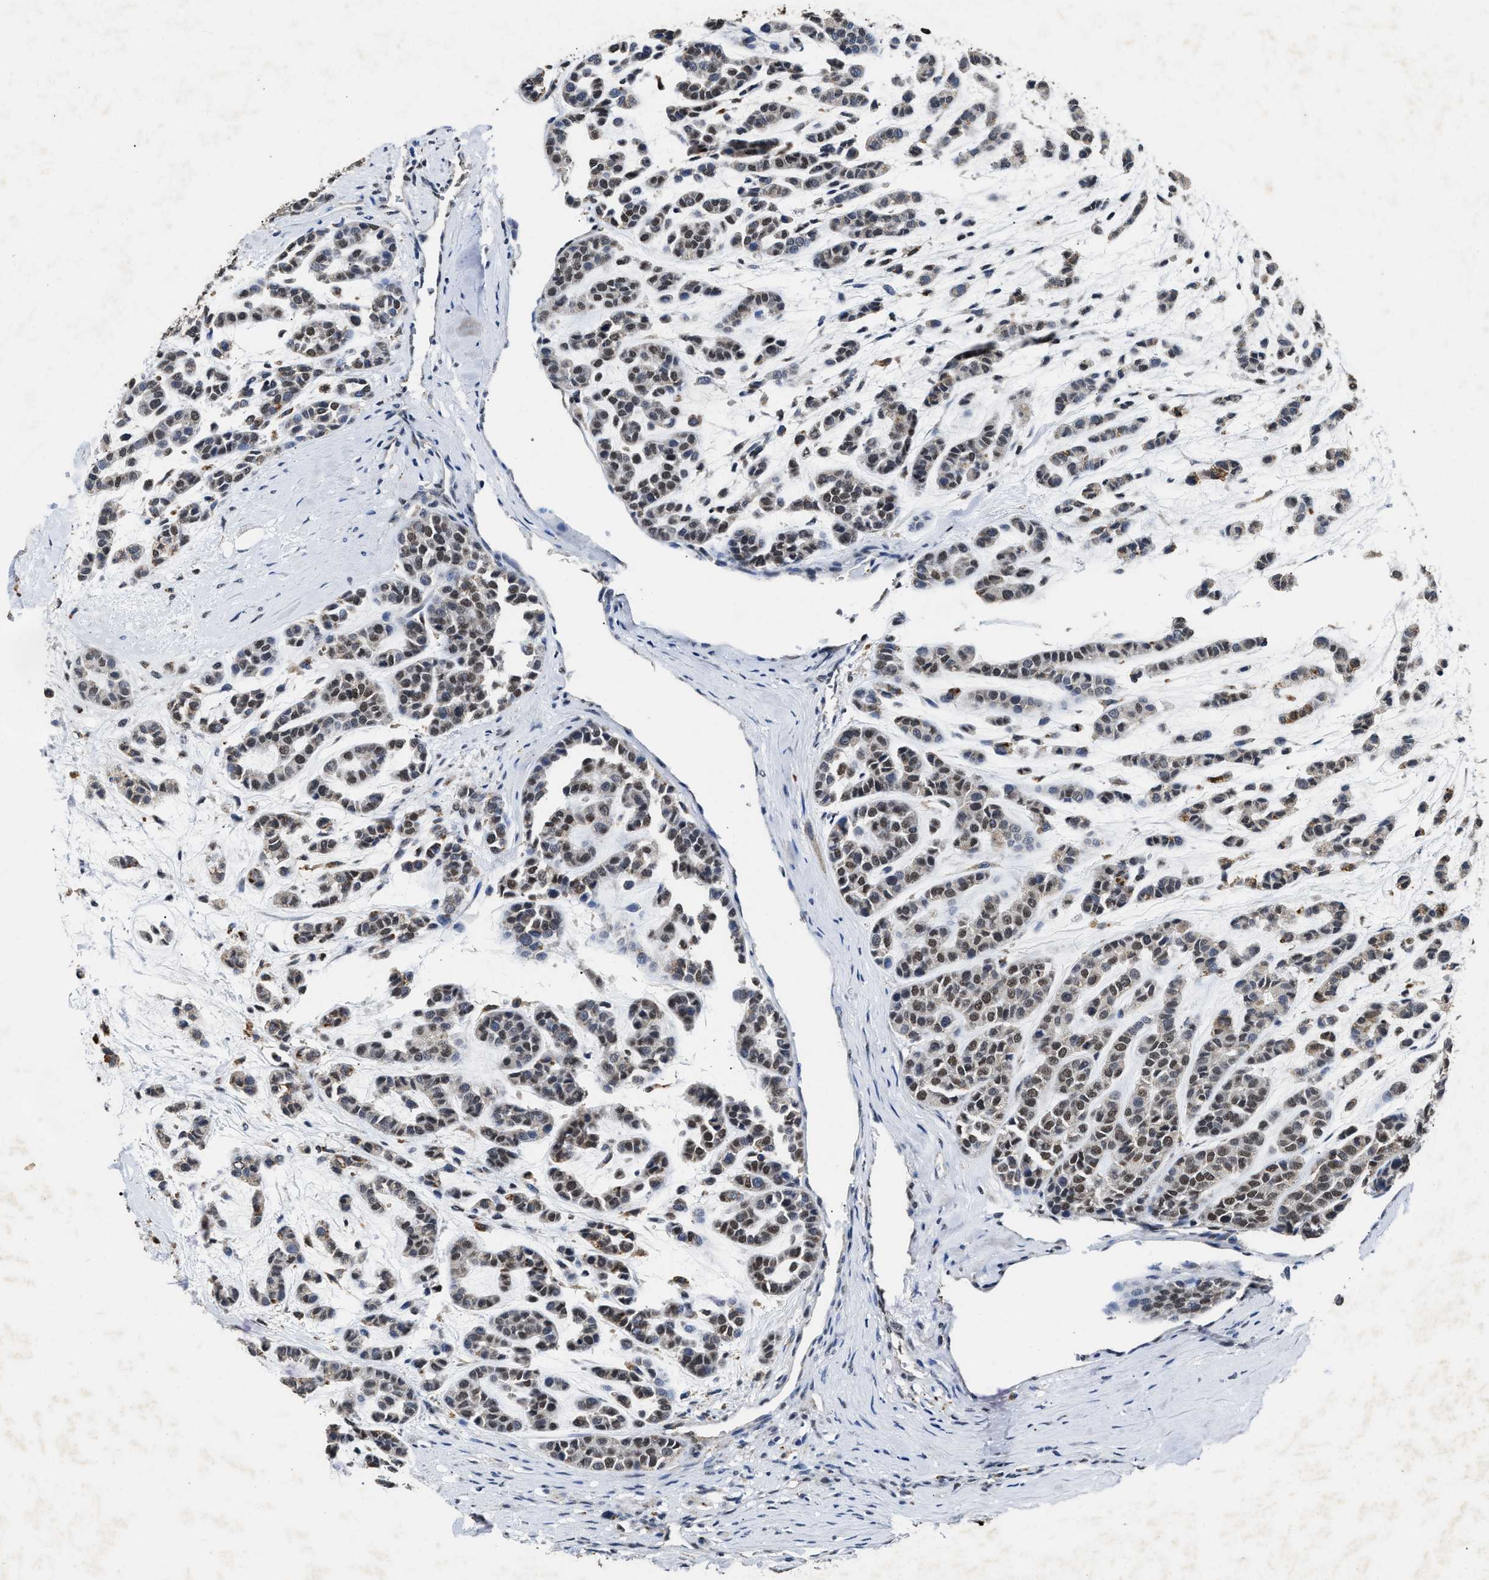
{"staining": {"intensity": "weak", "quantity": ">75%", "location": "nuclear"}, "tissue": "head and neck cancer", "cell_type": "Tumor cells", "image_type": "cancer", "snomed": [{"axis": "morphology", "description": "Adenocarcinoma, NOS"}, {"axis": "morphology", "description": "Adenoma, NOS"}, {"axis": "topography", "description": "Head-Neck"}], "caption": "Immunohistochemistry (IHC) photomicrograph of adenocarcinoma (head and neck) stained for a protein (brown), which shows low levels of weak nuclear expression in approximately >75% of tumor cells.", "gene": "ACOX1", "patient": {"sex": "female", "age": 55}}